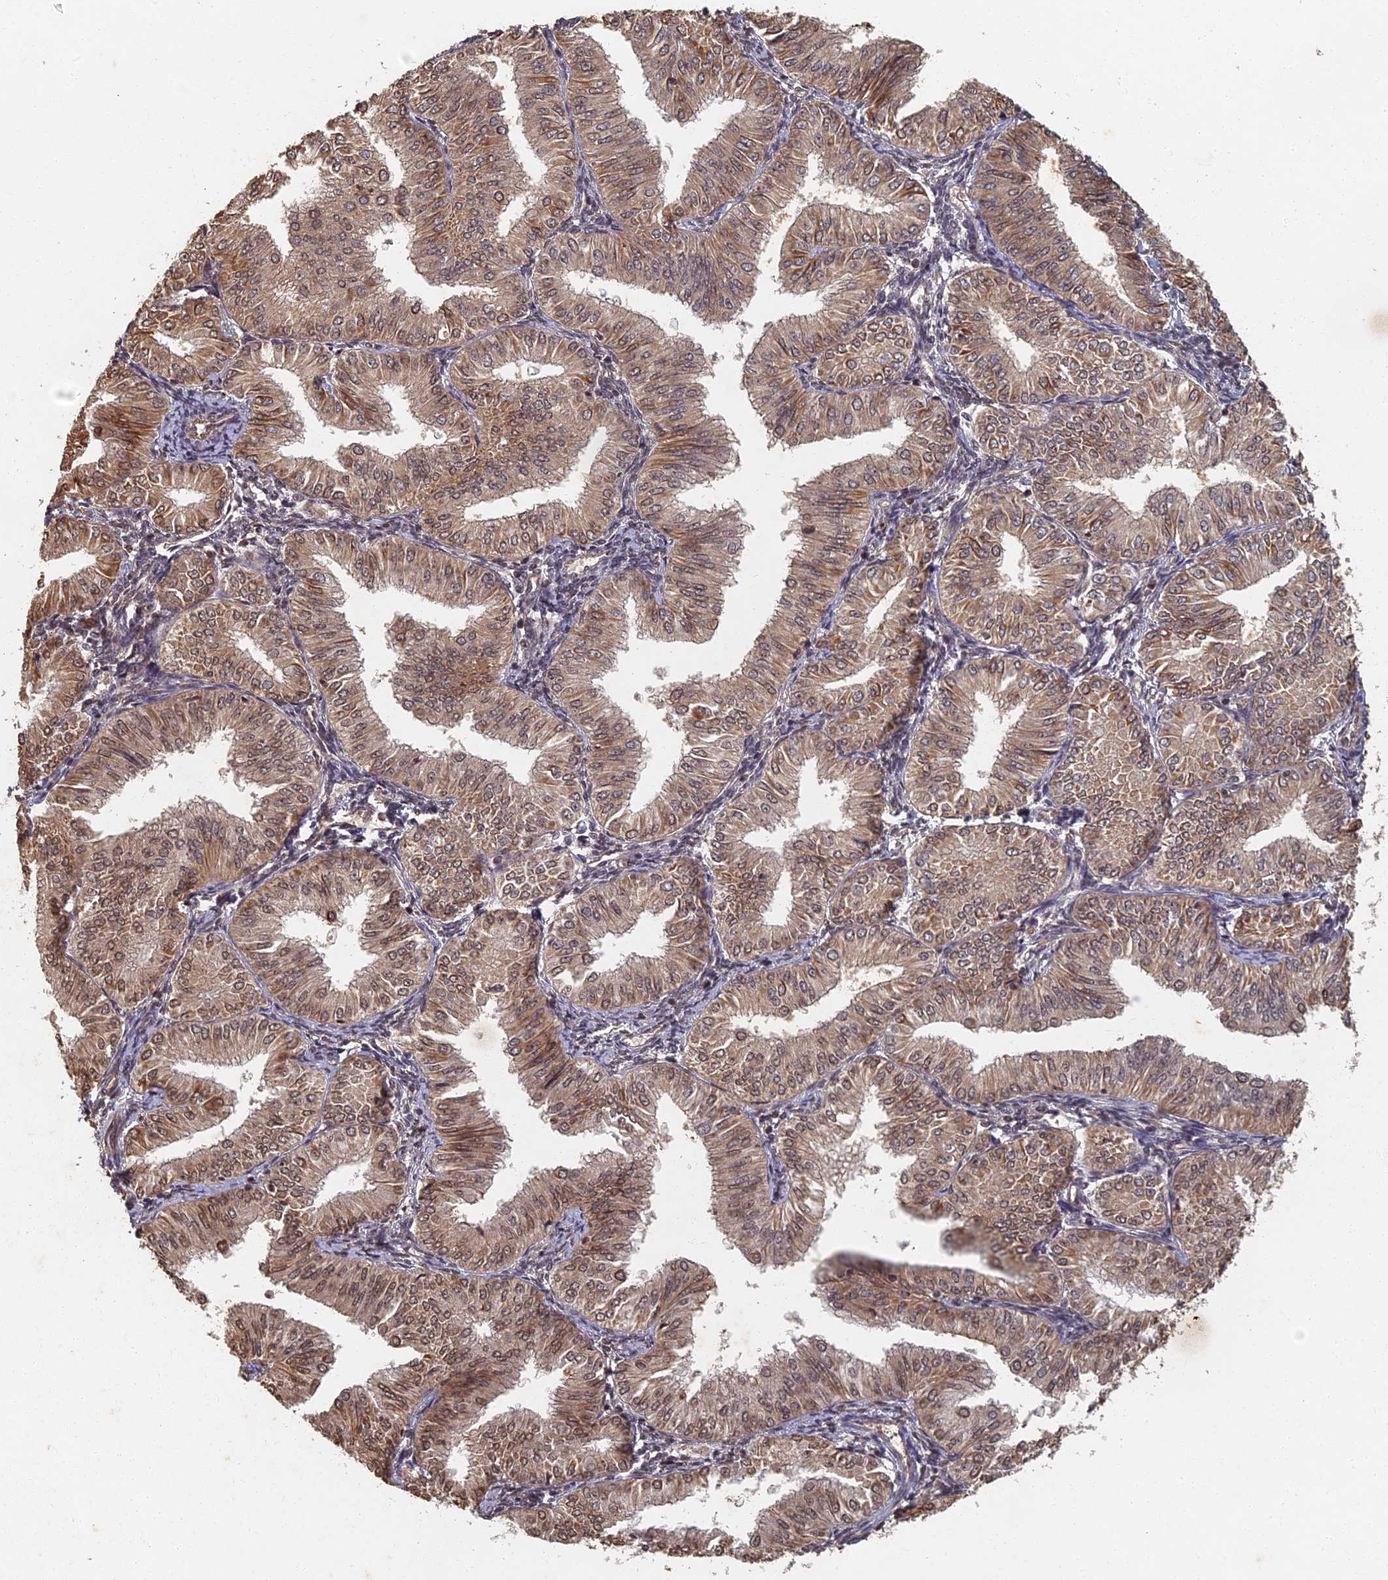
{"staining": {"intensity": "weak", "quantity": ">75%", "location": "cytoplasmic/membranous,nuclear"}, "tissue": "endometrial cancer", "cell_type": "Tumor cells", "image_type": "cancer", "snomed": [{"axis": "morphology", "description": "Normal tissue, NOS"}, {"axis": "morphology", "description": "Adenocarcinoma, NOS"}, {"axis": "topography", "description": "Endometrium"}], "caption": "IHC micrograph of neoplastic tissue: human adenocarcinoma (endometrial) stained using IHC exhibits low levels of weak protein expression localized specifically in the cytoplasmic/membranous and nuclear of tumor cells, appearing as a cytoplasmic/membranous and nuclear brown color.", "gene": "ABCB10", "patient": {"sex": "female", "age": 53}}